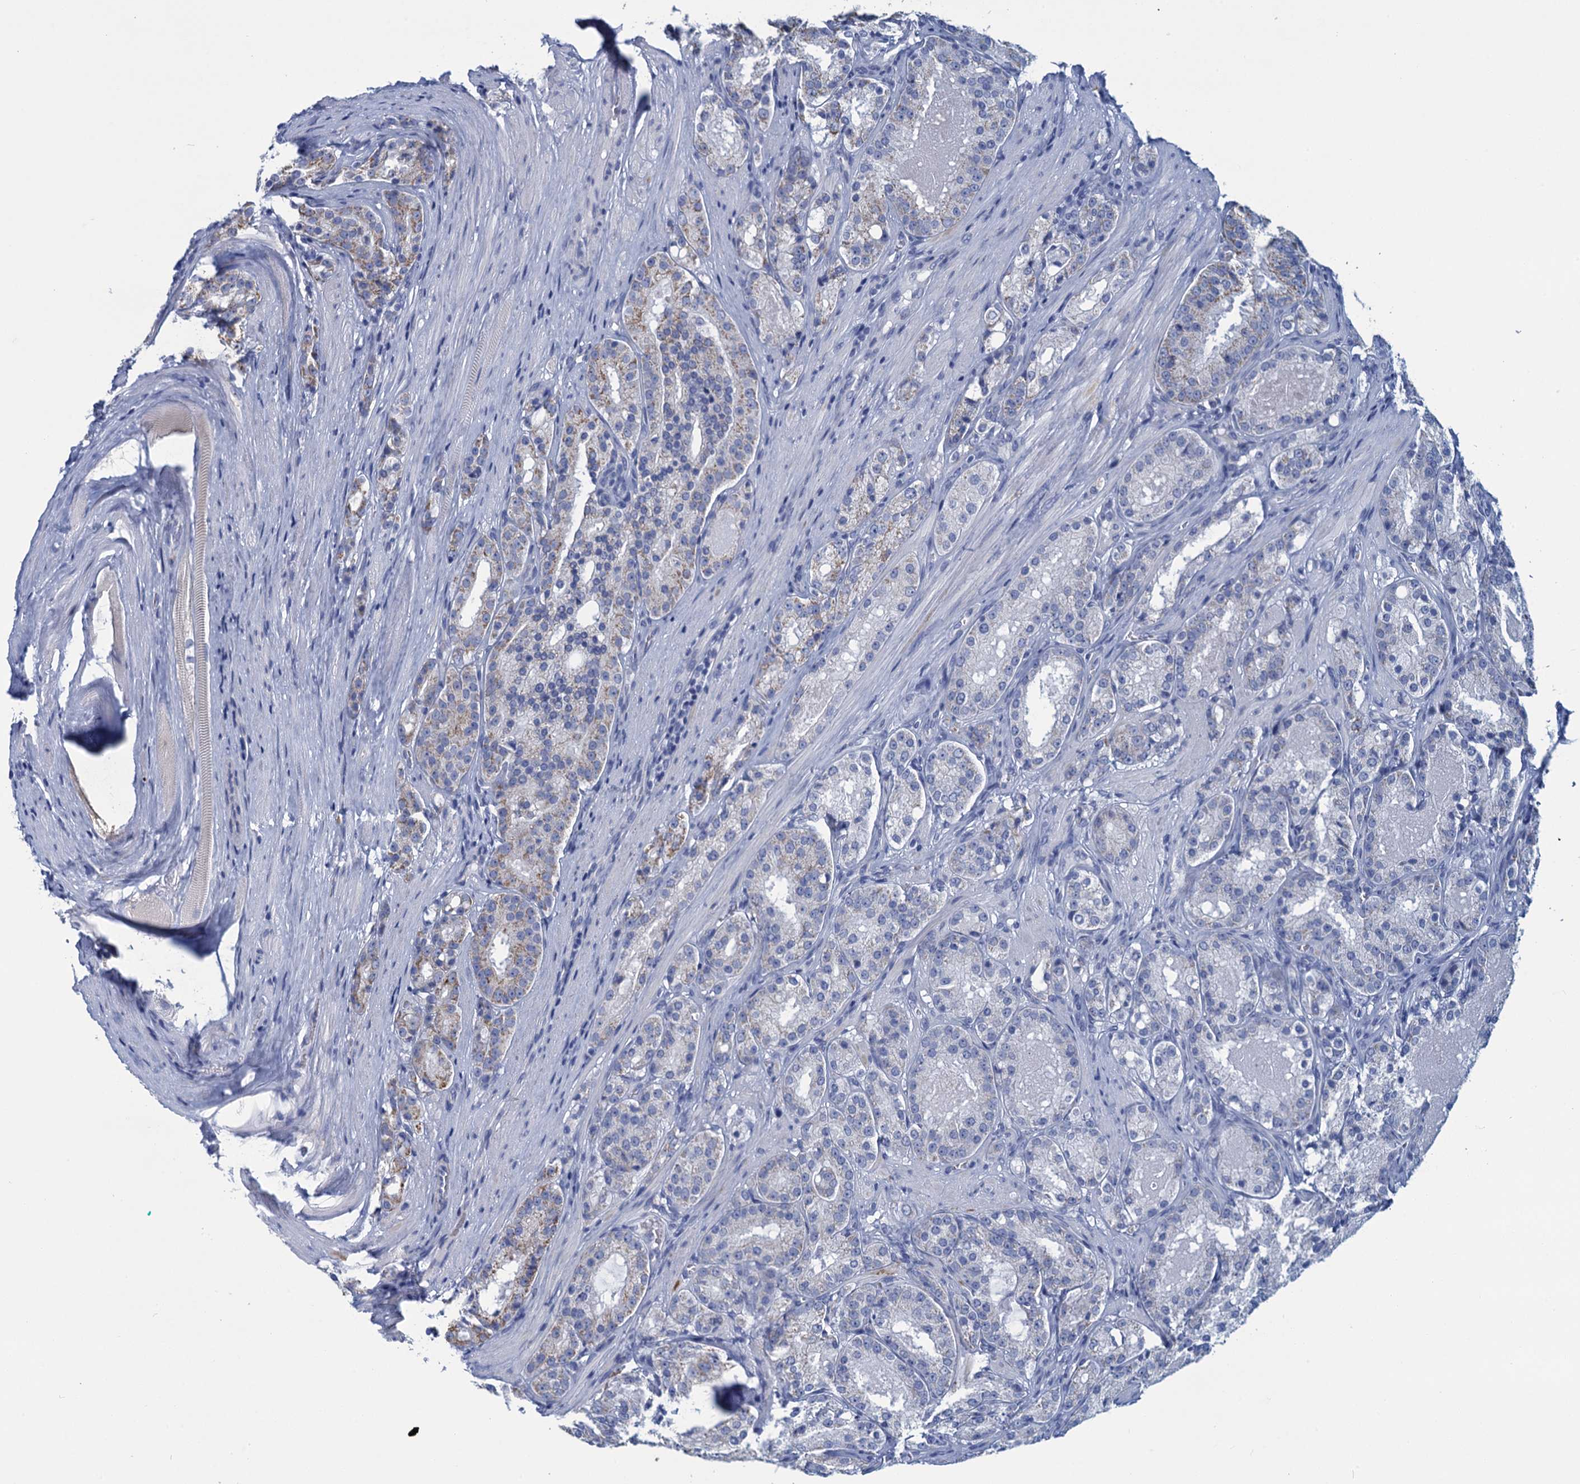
{"staining": {"intensity": "weak", "quantity": "<25%", "location": "cytoplasmic/membranous"}, "tissue": "prostate cancer", "cell_type": "Tumor cells", "image_type": "cancer", "snomed": [{"axis": "morphology", "description": "Adenocarcinoma, High grade"}, {"axis": "topography", "description": "Prostate"}], "caption": "Immunohistochemistry photomicrograph of prostate adenocarcinoma (high-grade) stained for a protein (brown), which reveals no staining in tumor cells. The staining was performed using DAB (3,3'-diaminobenzidine) to visualize the protein expression in brown, while the nuclei were stained in blue with hematoxylin (Magnification: 20x).", "gene": "SCEL", "patient": {"sex": "male", "age": 60}}